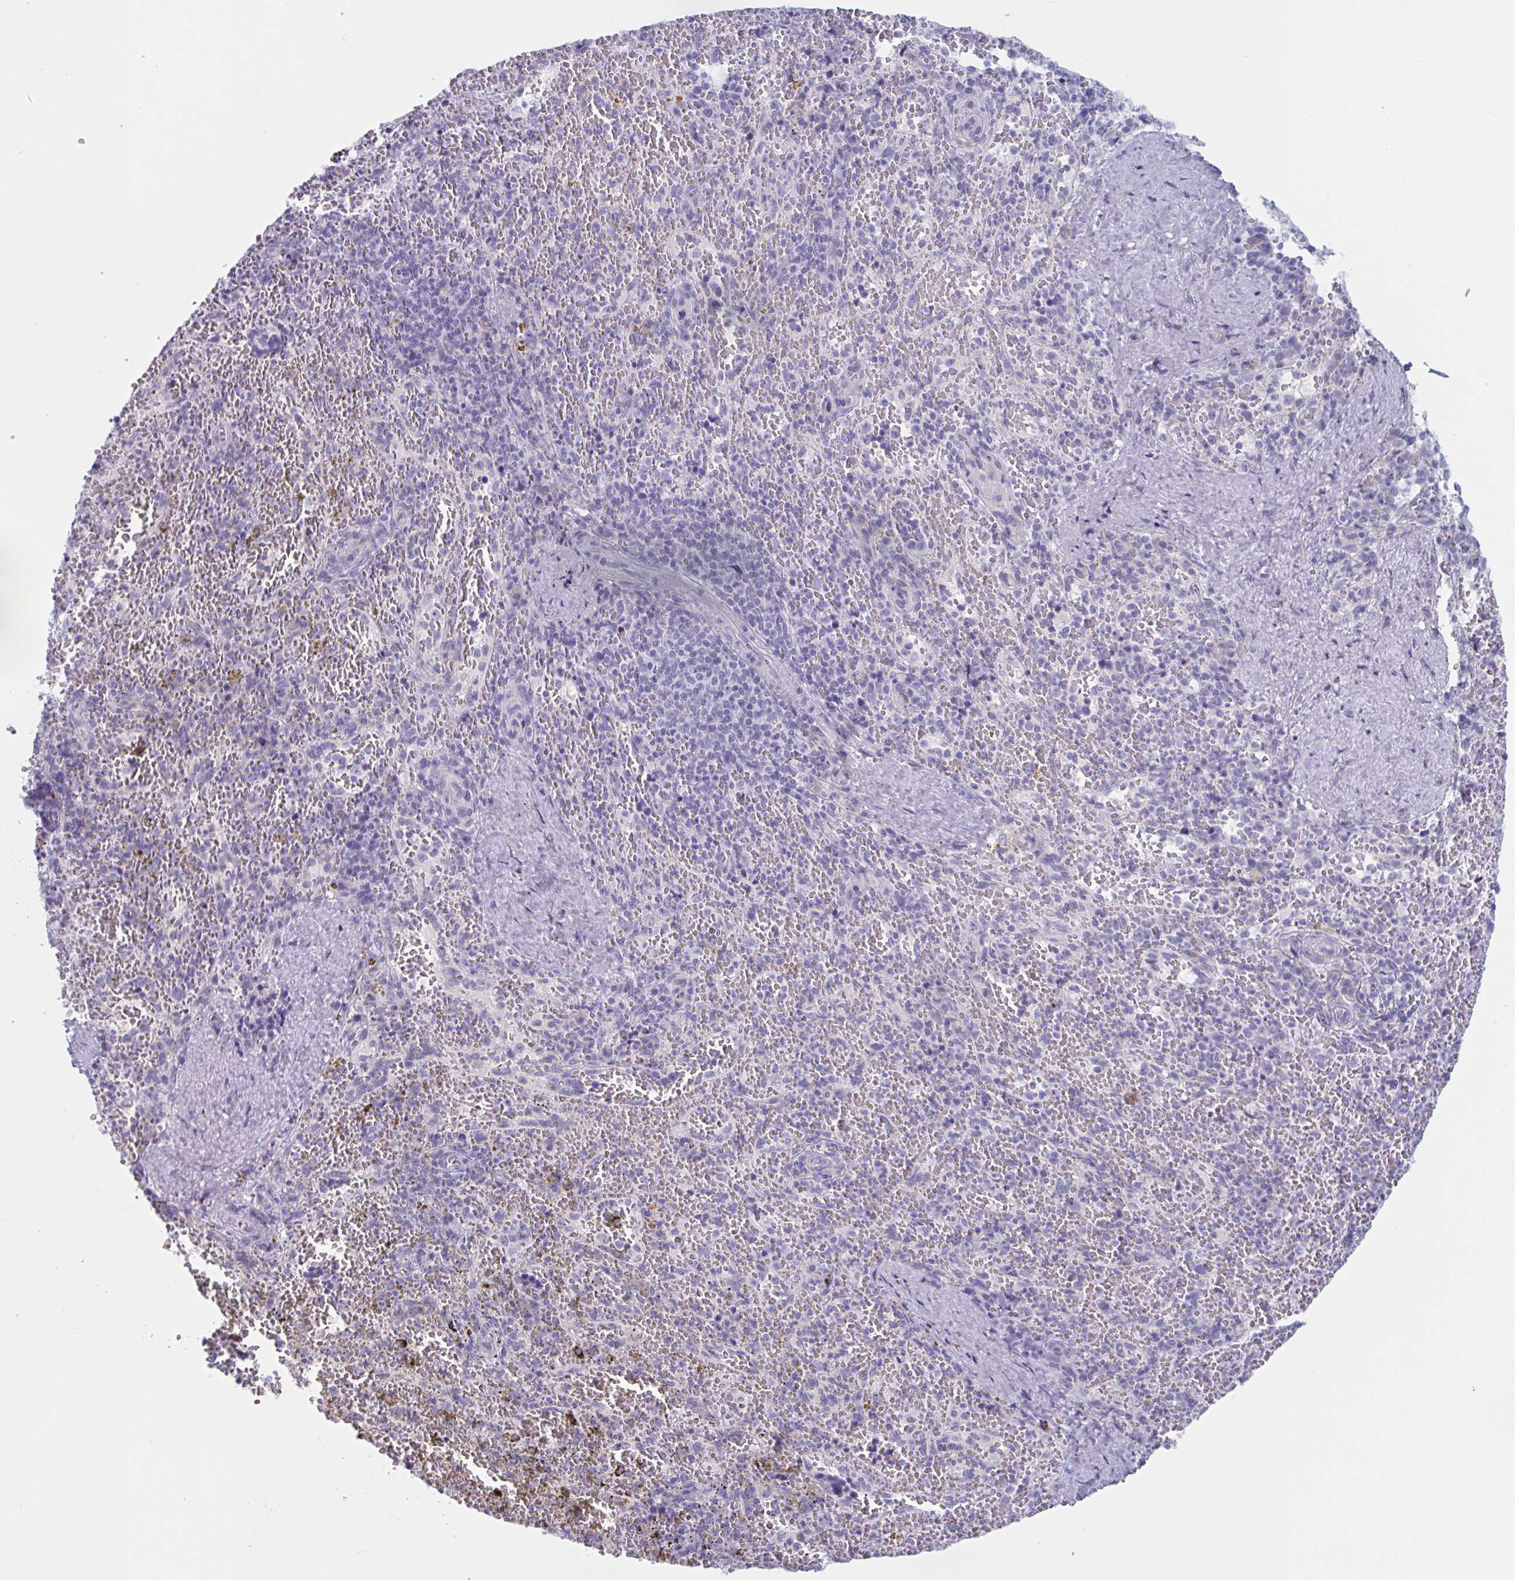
{"staining": {"intensity": "negative", "quantity": "none", "location": "none"}, "tissue": "spleen", "cell_type": "Cells in red pulp", "image_type": "normal", "snomed": [{"axis": "morphology", "description": "Normal tissue, NOS"}, {"axis": "topography", "description": "Spleen"}], "caption": "Immunohistochemical staining of normal spleen displays no significant staining in cells in red pulp.", "gene": "HSD11B2", "patient": {"sex": "female", "age": 50}}